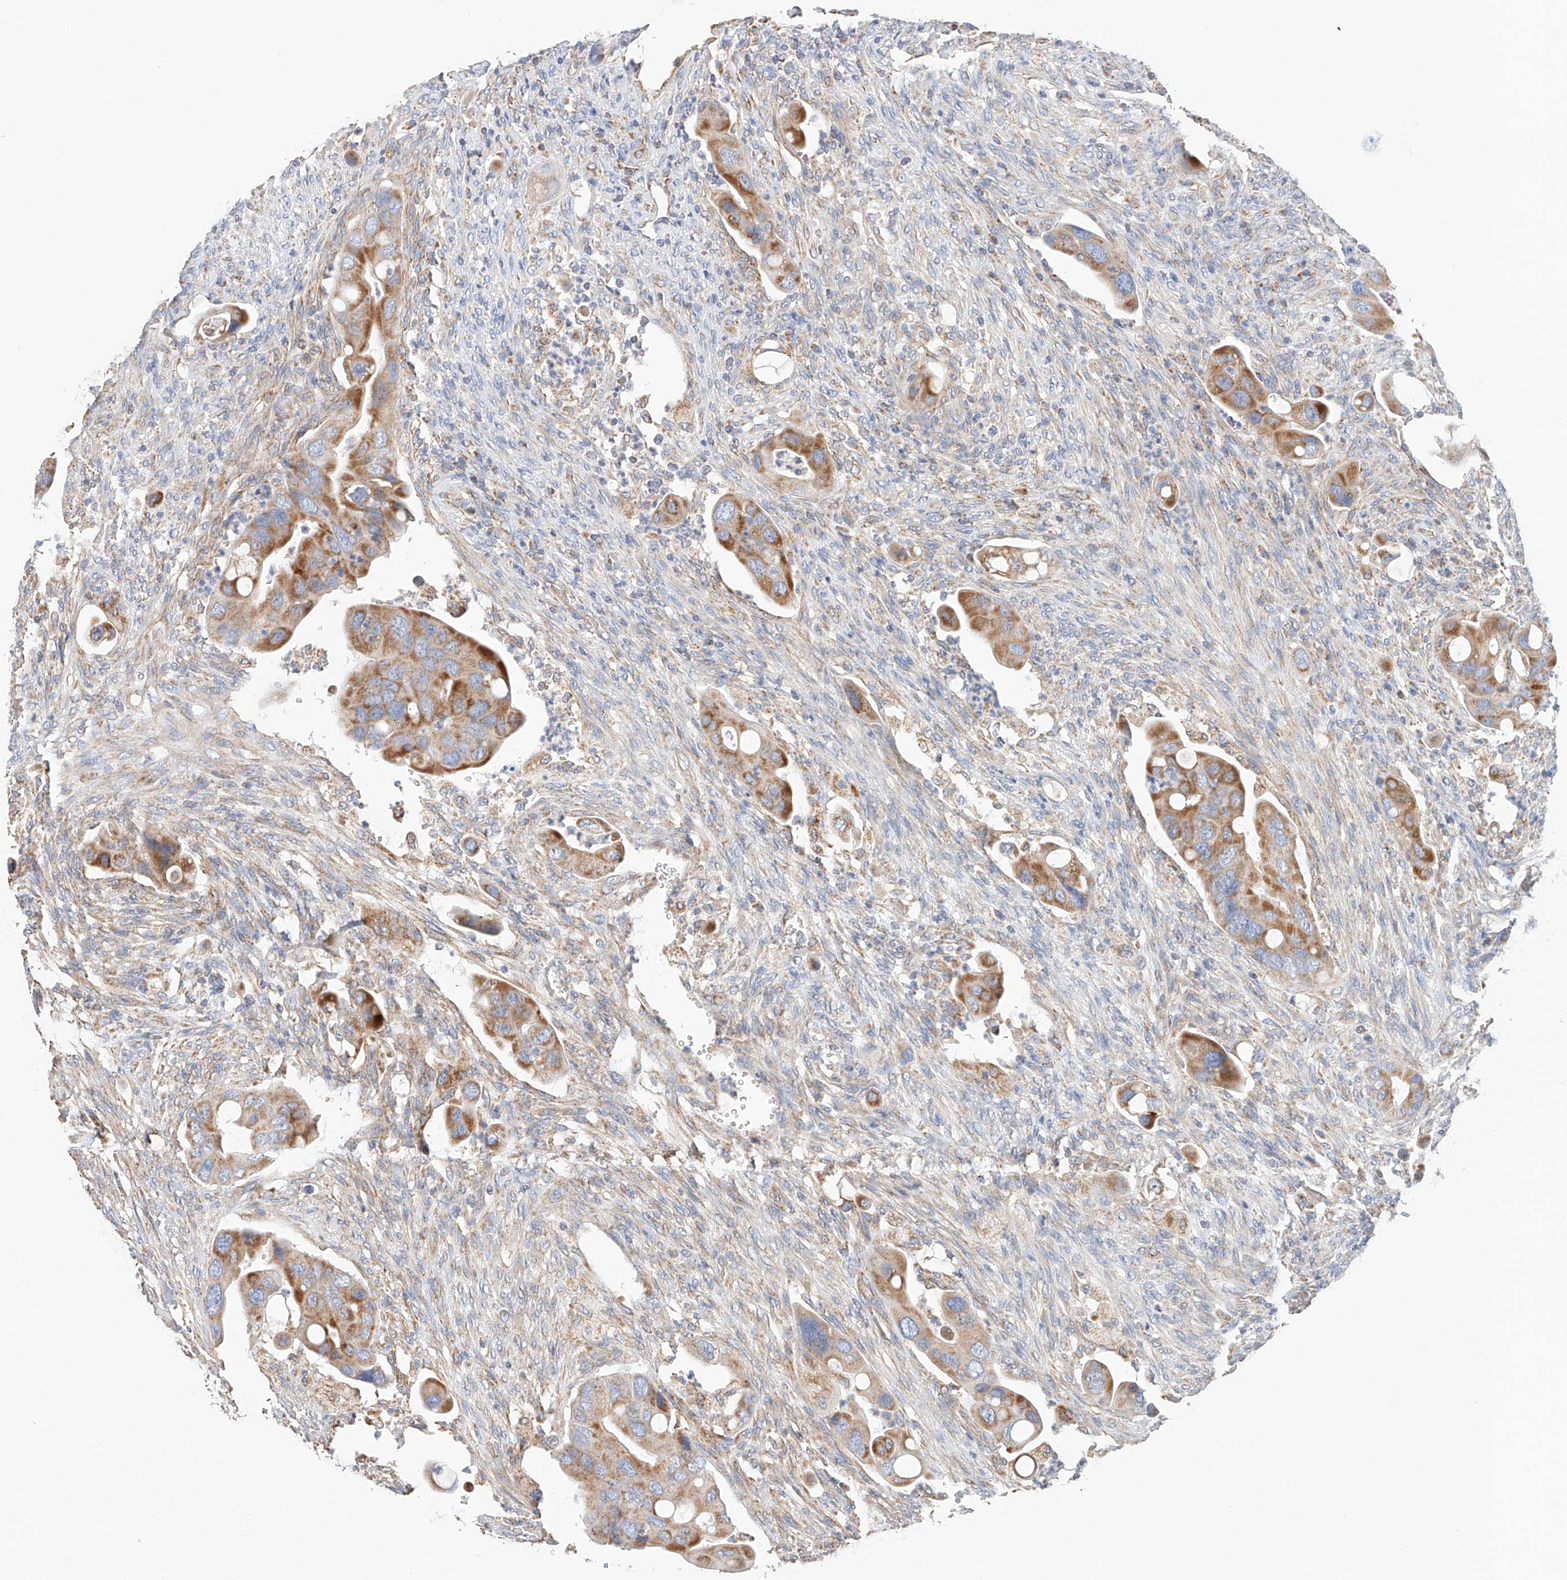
{"staining": {"intensity": "moderate", "quantity": ">75%", "location": "cytoplasmic/membranous"}, "tissue": "colorectal cancer", "cell_type": "Tumor cells", "image_type": "cancer", "snomed": [{"axis": "morphology", "description": "Adenocarcinoma, NOS"}, {"axis": "topography", "description": "Rectum"}], "caption": "The histopathology image reveals a brown stain indicating the presence of a protein in the cytoplasmic/membranous of tumor cells in colorectal cancer. (DAB (3,3'-diaminobenzidine) IHC, brown staining for protein, blue staining for nuclei).", "gene": "NDUFV3", "patient": {"sex": "female", "age": 57}}